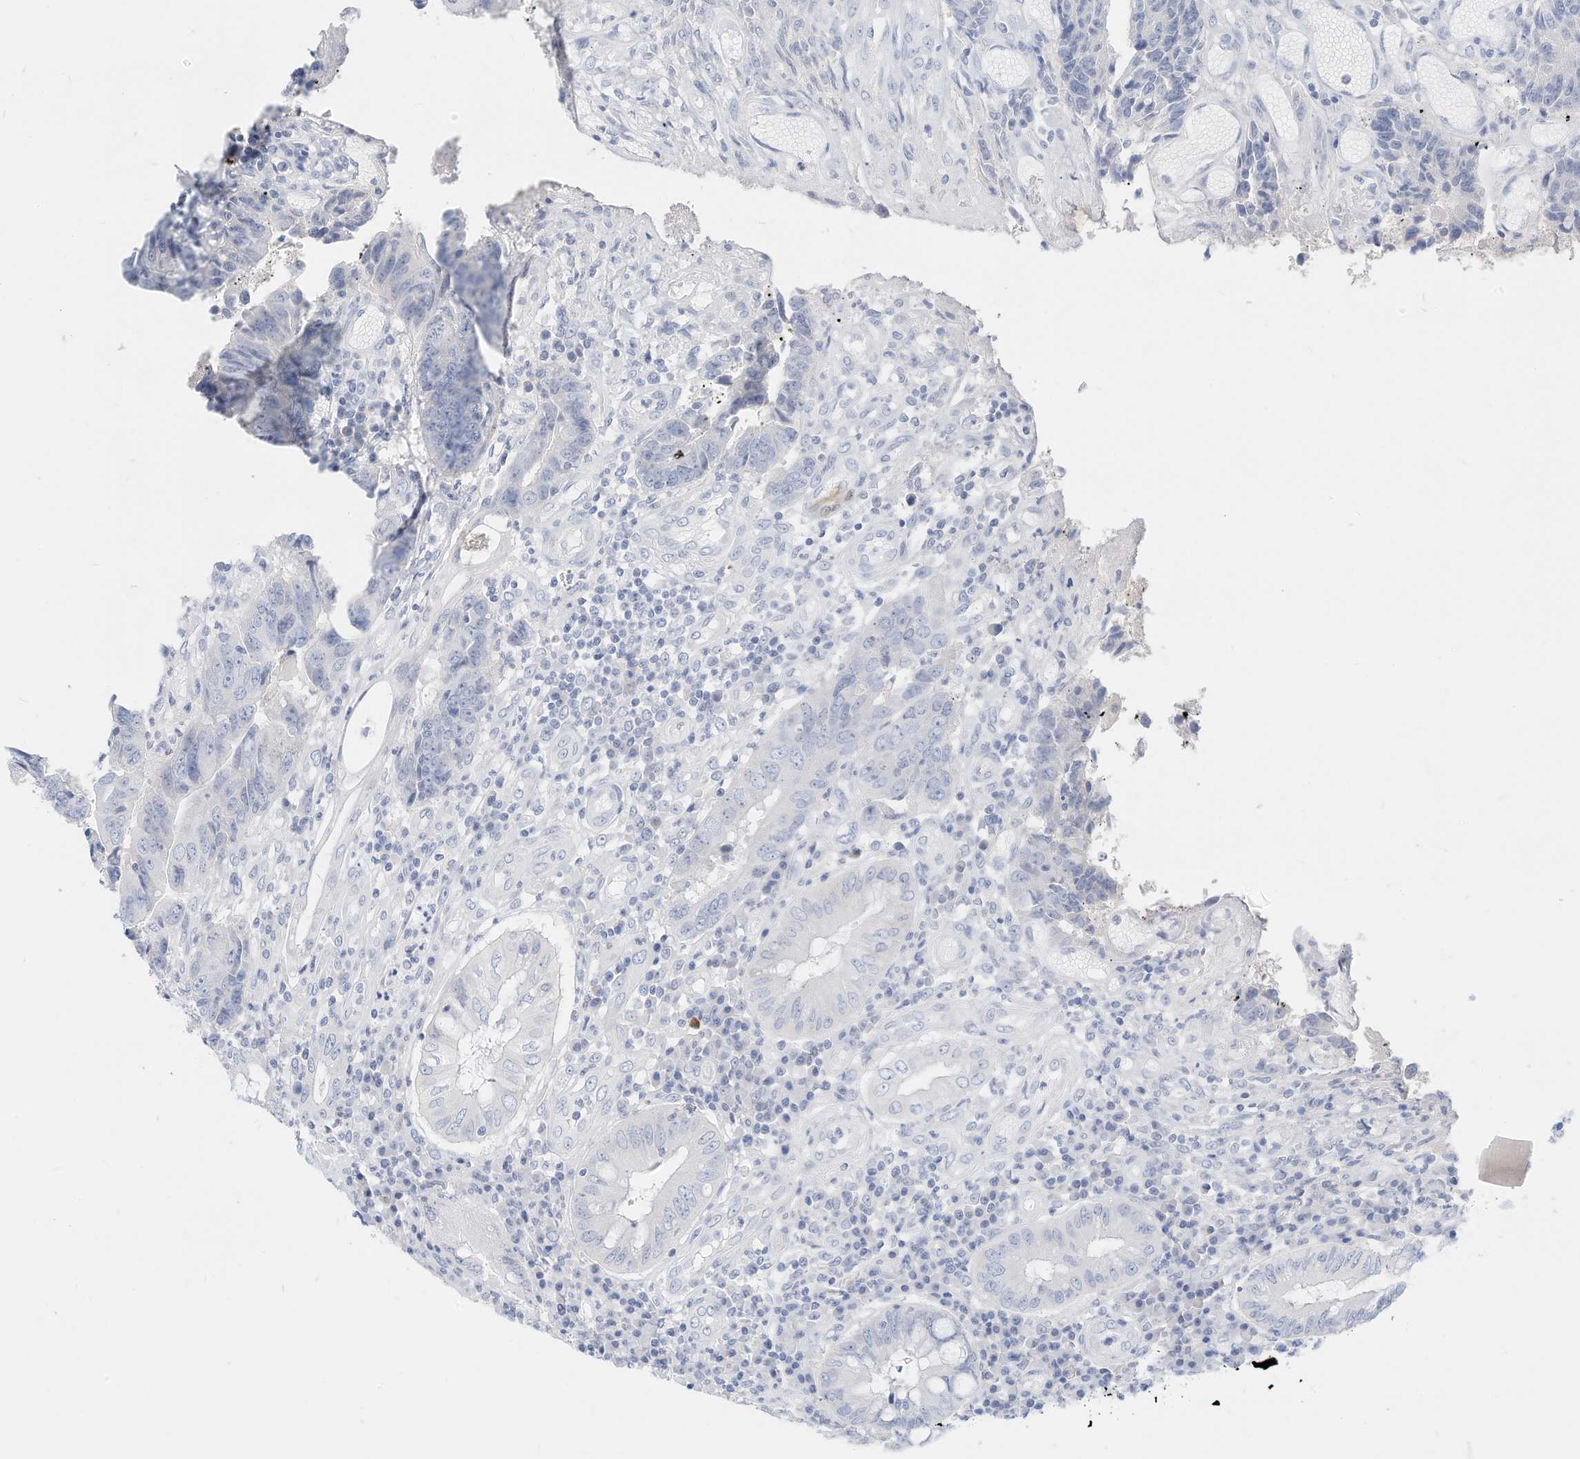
{"staining": {"intensity": "negative", "quantity": "none", "location": "none"}, "tissue": "colorectal cancer", "cell_type": "Tumor cells", "image_type": "cancer", "snomed": [{"axis": "morphology", "description": "Adenocarcinoma, NOS"}, {"axis": "topography", "description": "Rectum"}], "caption": "Tumor cells are negative for brown protein staining in colorectal cancer (adenocarcinoma).", "gene": "SPOCD1", "patient": {"sex": "male", "age": 84}}